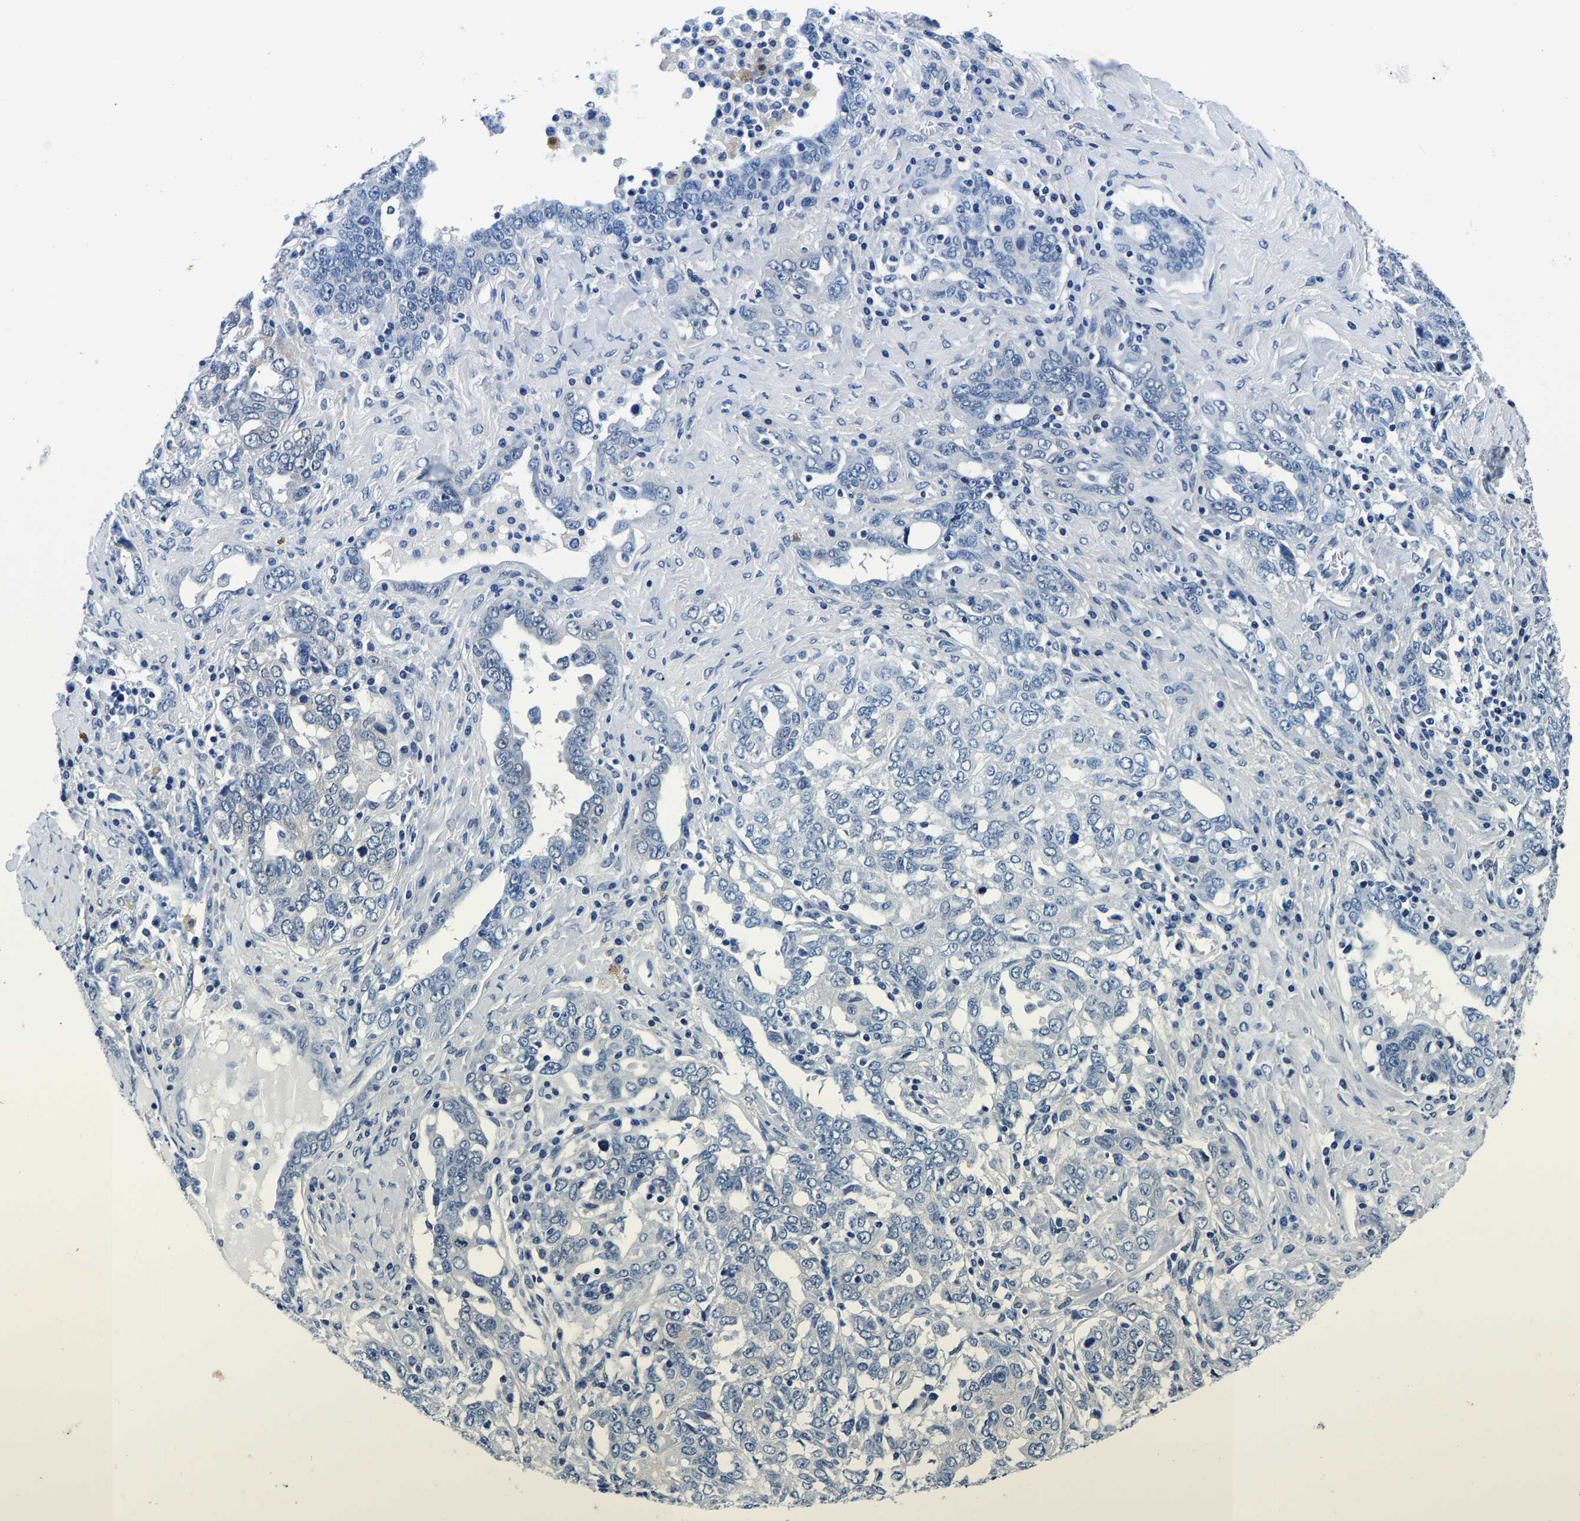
{"staining": {"intensity": "negative", "quantity": "none", "location": "none"}, "tissue": "ovarian cancer", "cell_type": "Tumor cells", "image_type": "cancer", "snomed": [{"axis": "morphology", "description": "Carcinoma, endometroid"}, {"axis": "topography", "description": "Ovary"}], "caption": "Ovarian cancer was stained to show a protein in brown. There is no significant positivity in tumor cells. The staining is performed using DAB (3,3'-diaminobenzidine) brown chromogen with nuclei counter-stained in using hematoxylin.", "gene": "ACO1", "patient": {"sex": "female", "age": 62}}